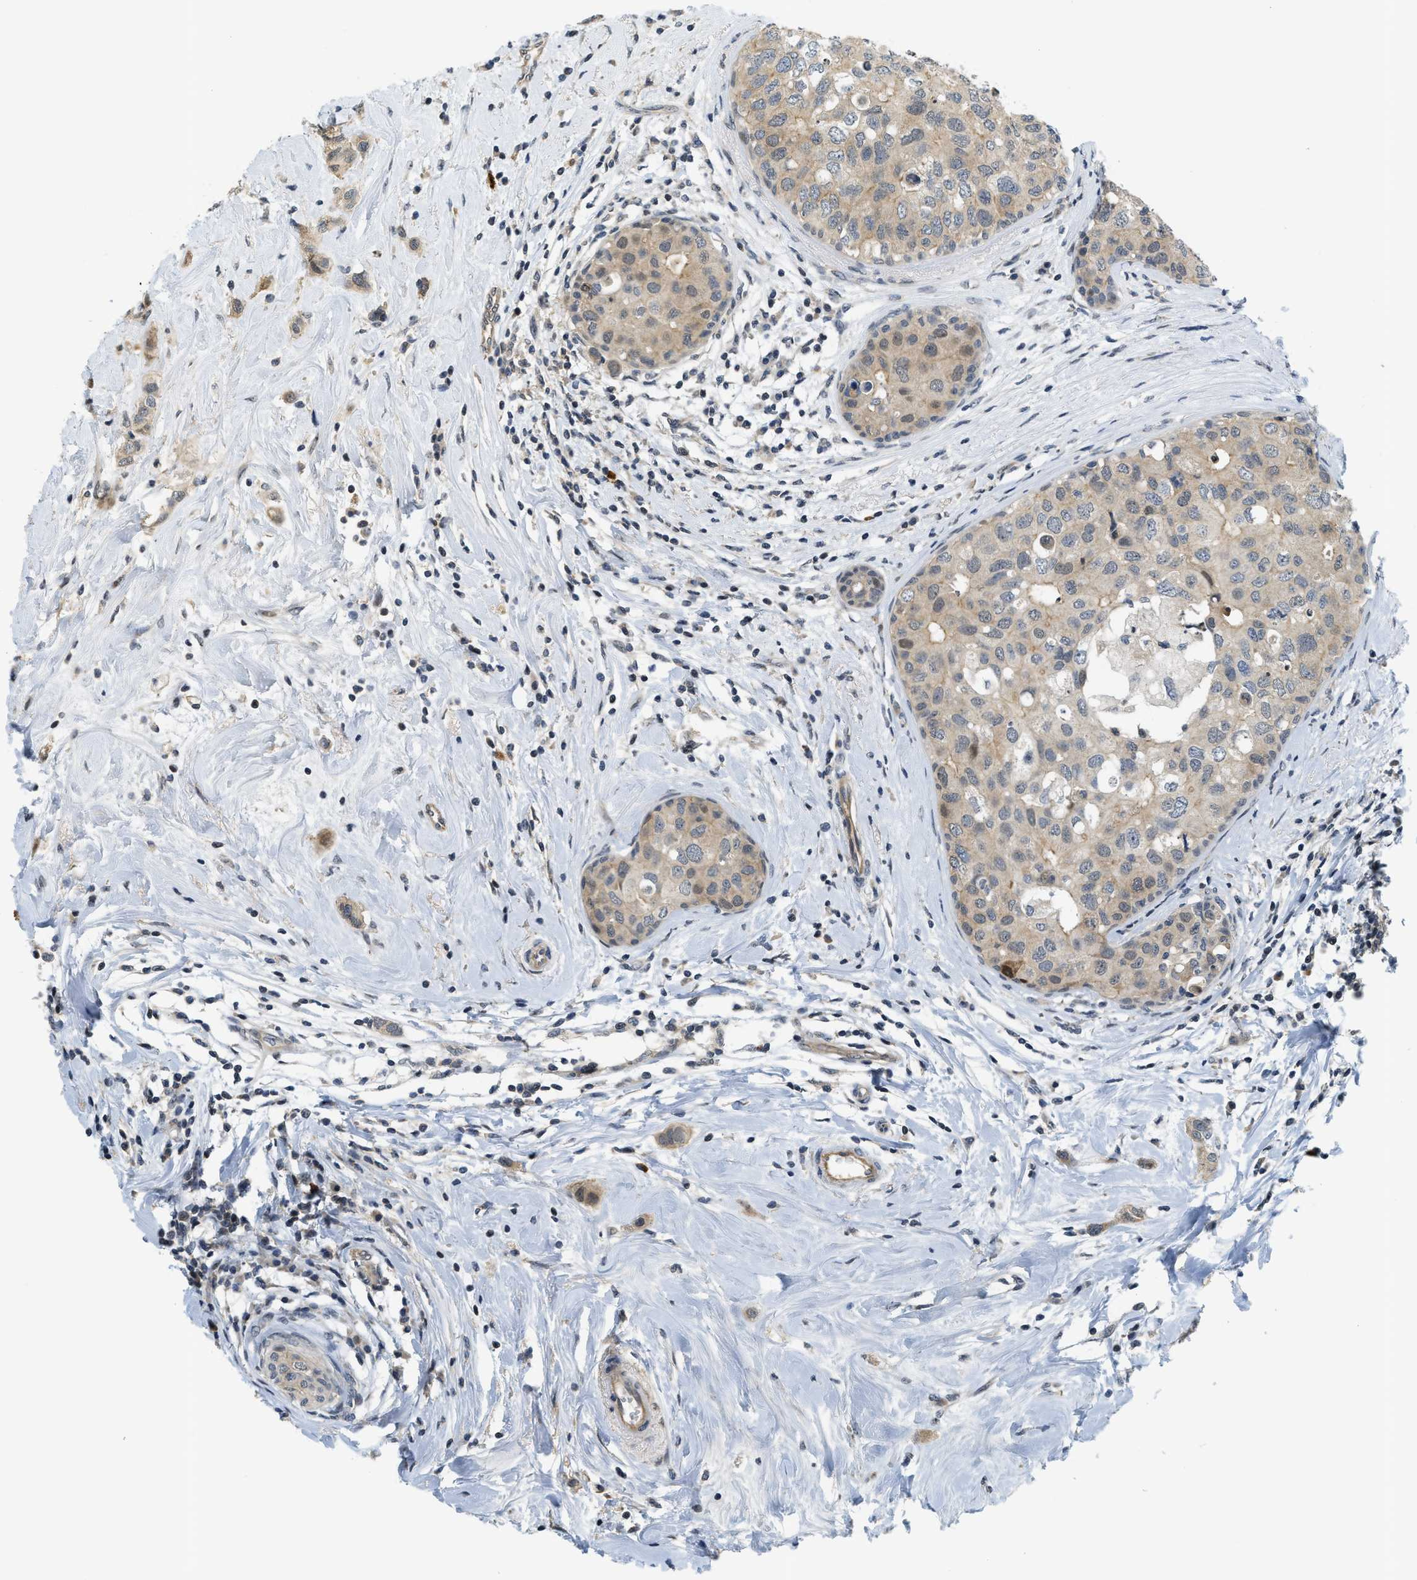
{"staining": {"intensity": "weak", "quantity": "25%-75%", "location": "cytoplasmic/membranous,nuclear"}, "tissue": "breast cancer", "cell_type": "Tumor cells", "image_type": "cancer", "snomed": [{"axis": "morphology", "description": "Duct carcinoma"}, {"axis": "topography", "description": "Breast"}], "caption": "Breast infiltrating ductal carcinoma tissue reveals weak cytoplasmic/membranous and nuclear positivity in approximately 25%-75% of tumor cells", "gene": "KMT2A", "patient": {"sex": "female", "age": 50}}